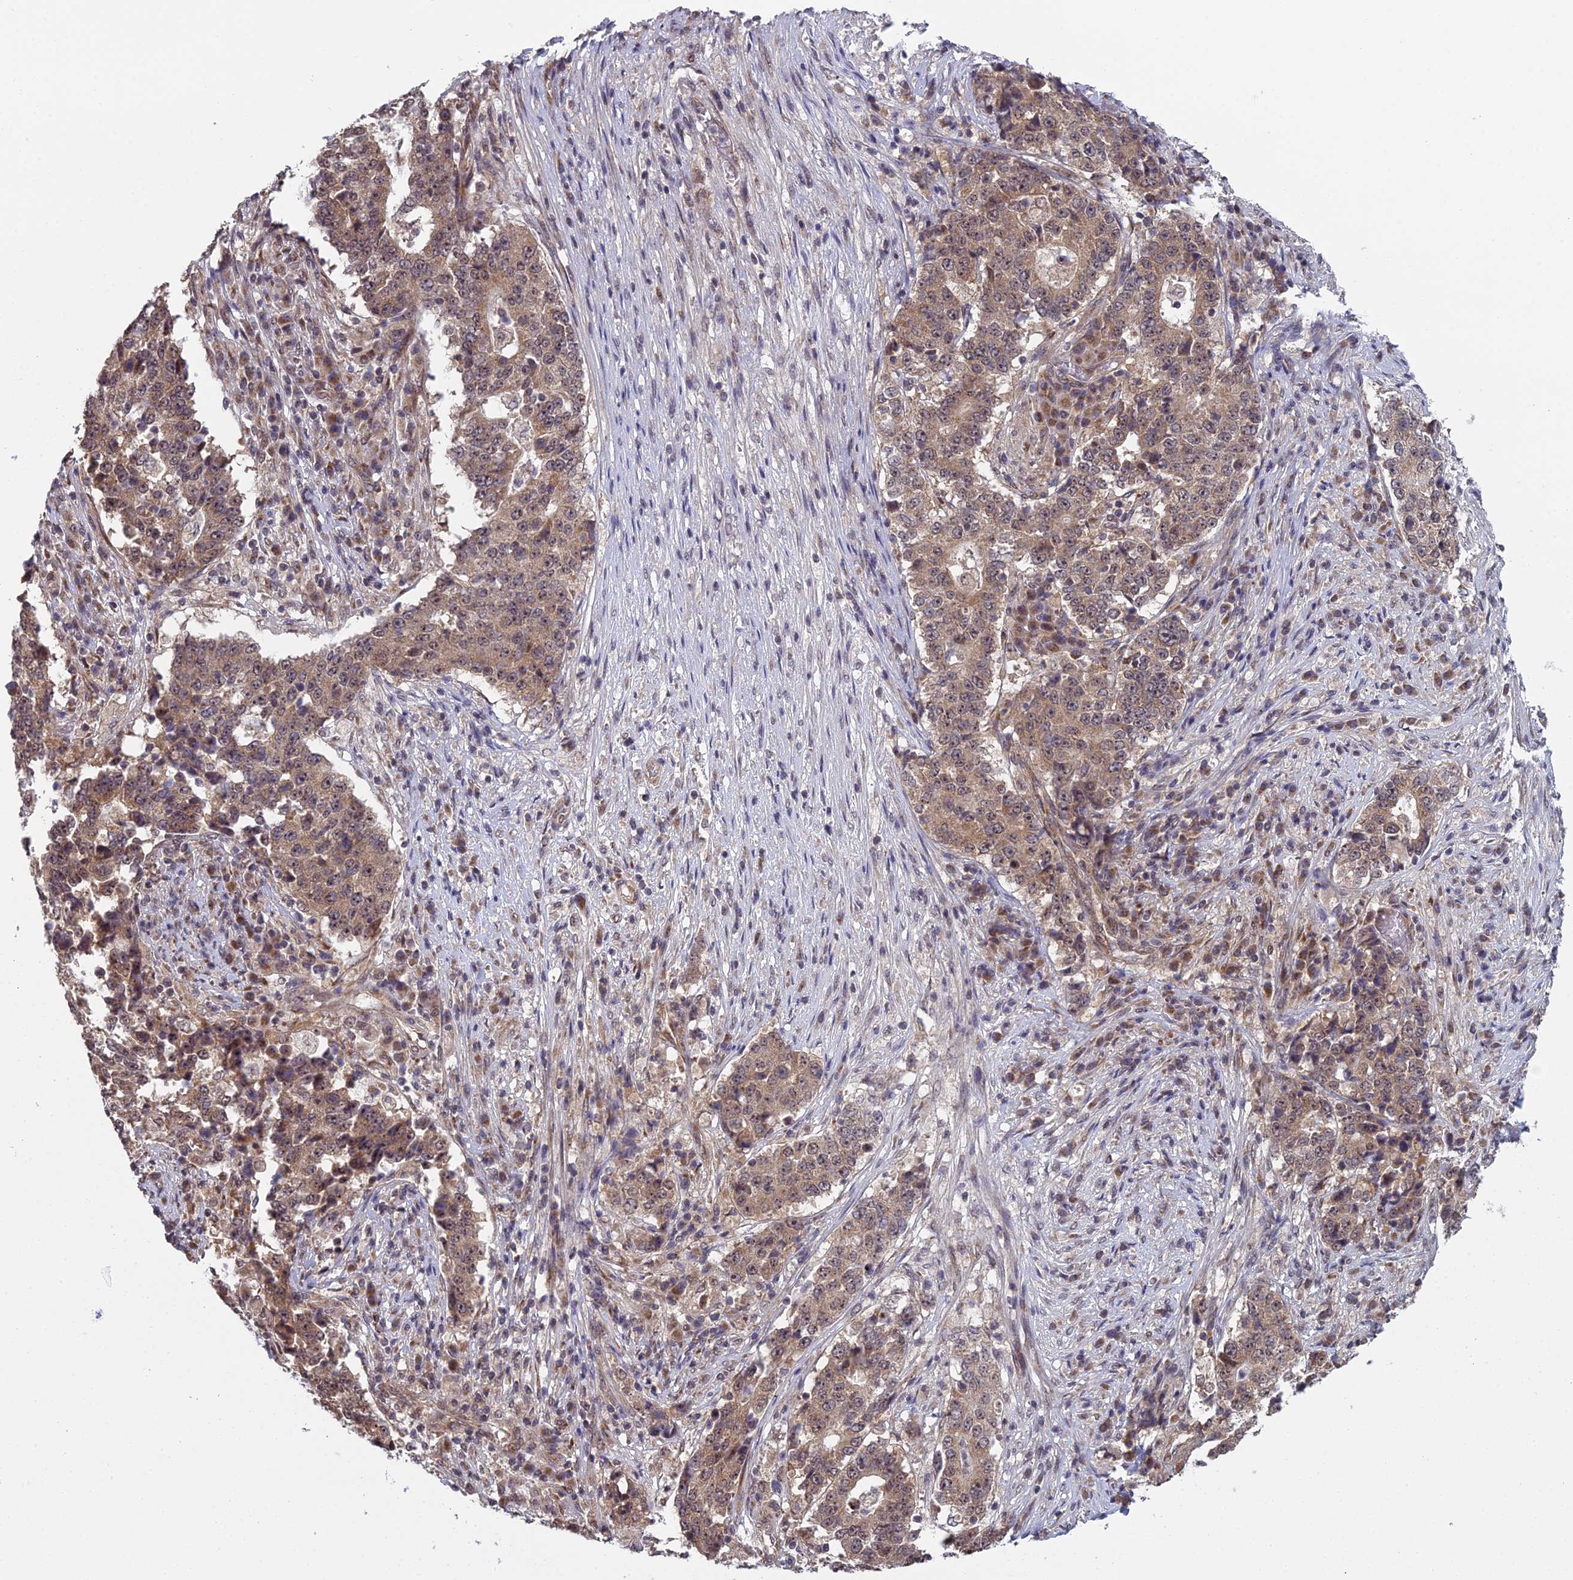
{"staining": {"intensity": "weak", "quantity": ">75%", "location": "cytoplasmic/membranous,nuclear"}, "tissue": "stomach cancer", "cell_type": "Tumor cells", "image_type": "cancer", "snomed": [{"axis": "morphology", "description": "Adenocarcinoma, NOS"}, {"axis": "topography", "description": "Stomach"}], "caption": "Human stomach cancer stained with a protein marker displays weak staining in tumor cells.", "gene": "MEOX1", "patient": {"sex": "male", "age": 59}}